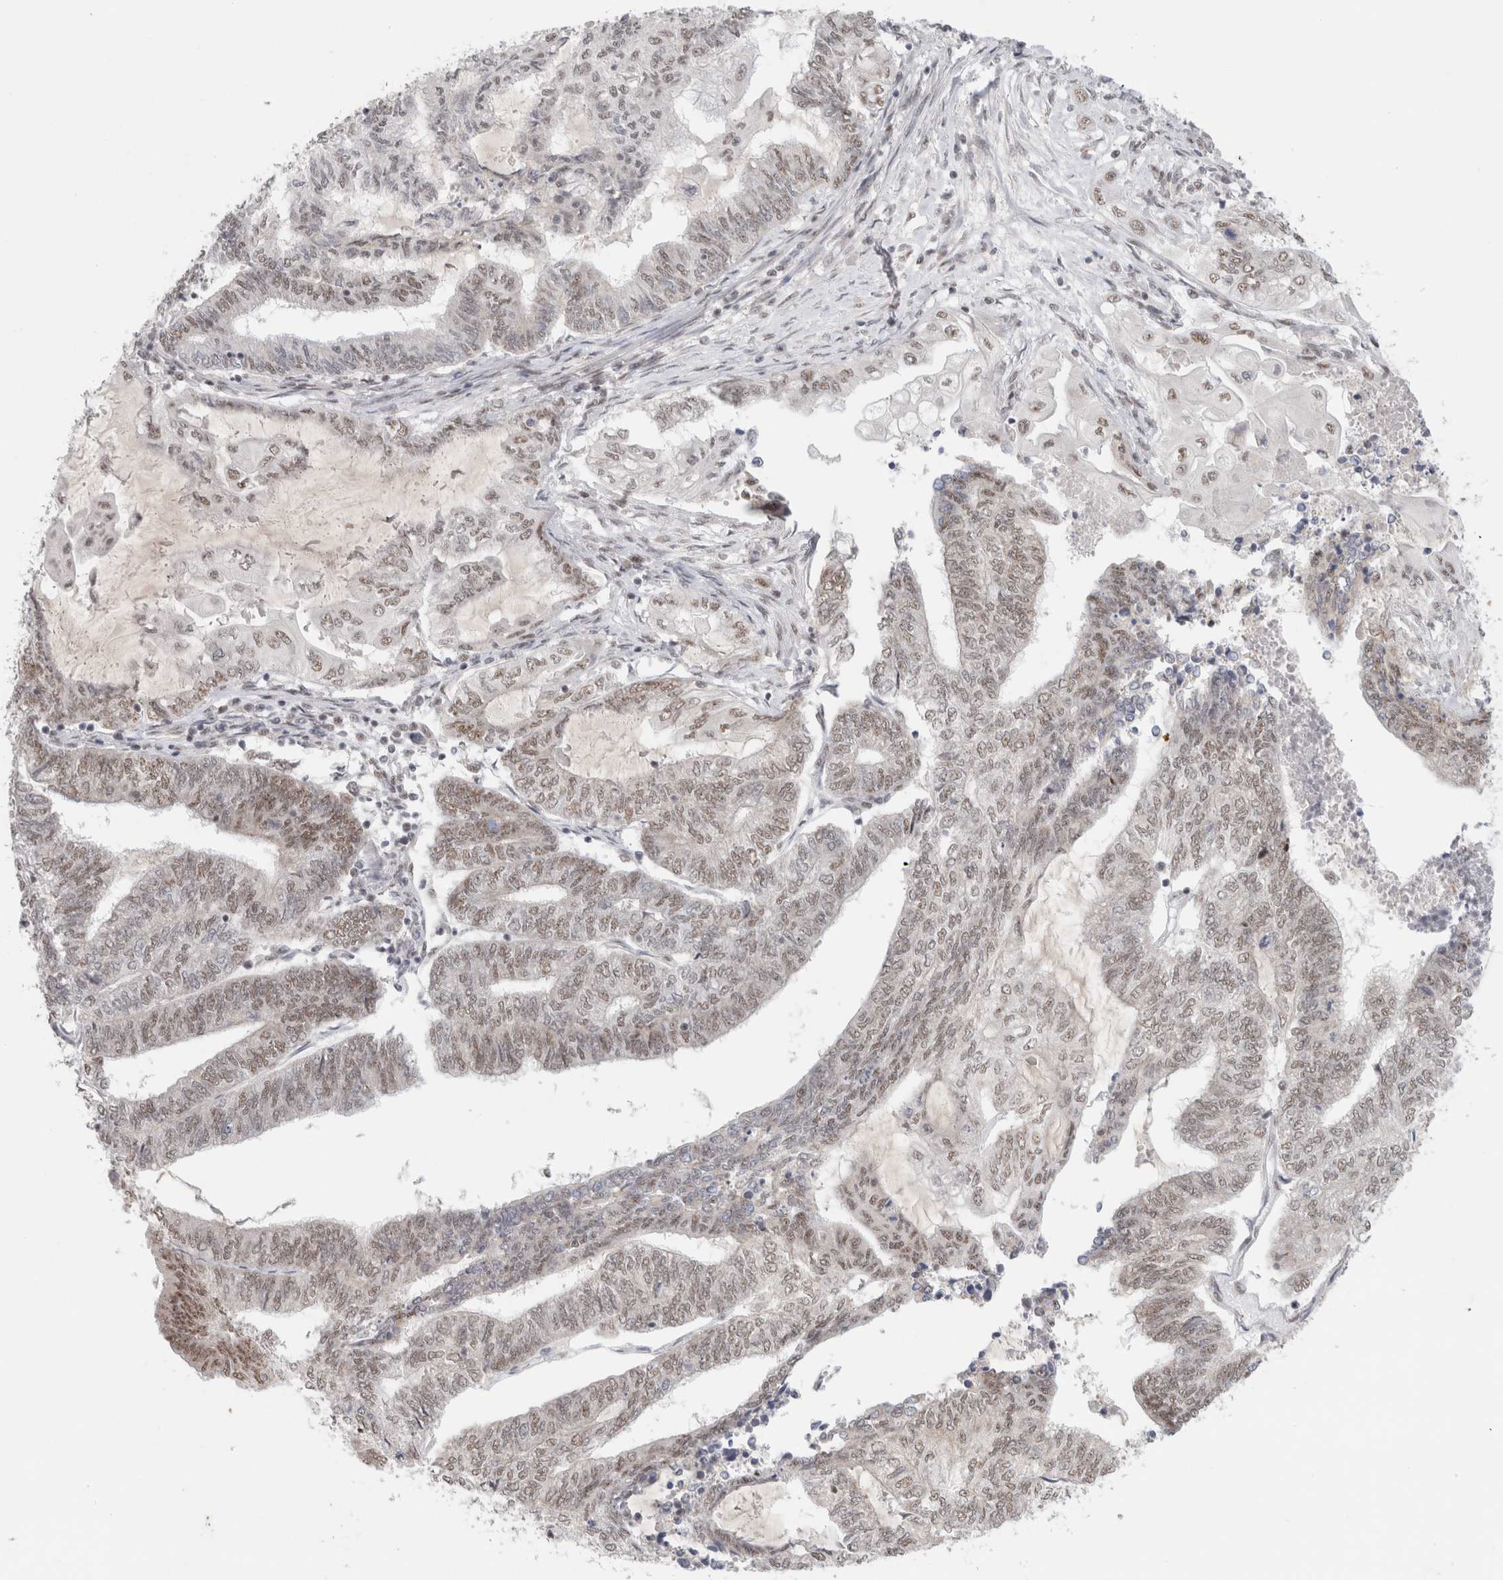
{"staining": {"intensity": "weak", "quantity": "25%-75%", "location": "nuclear"}, "tissue": "endometrial cancer", "cell_type": "Tumor cells", "image_type": "cancer", "snomed": [{"axis": "morphology", "description": "Adenocarcinoma, NOS"}, {"axis": "topography", "description": "Uterus"}, {"axis": "topography", "description": "Endometrium"}], "caption": "IHC image of neoplastic tissue: human endometrial cancer stained using IHC displays low levels of weak protein expression localized specifically in the nuclear of tumor cells, appearing as a nuclear brown color.", "gene": "TRMT12", "patient": {"sex": "female", "age": 70}}